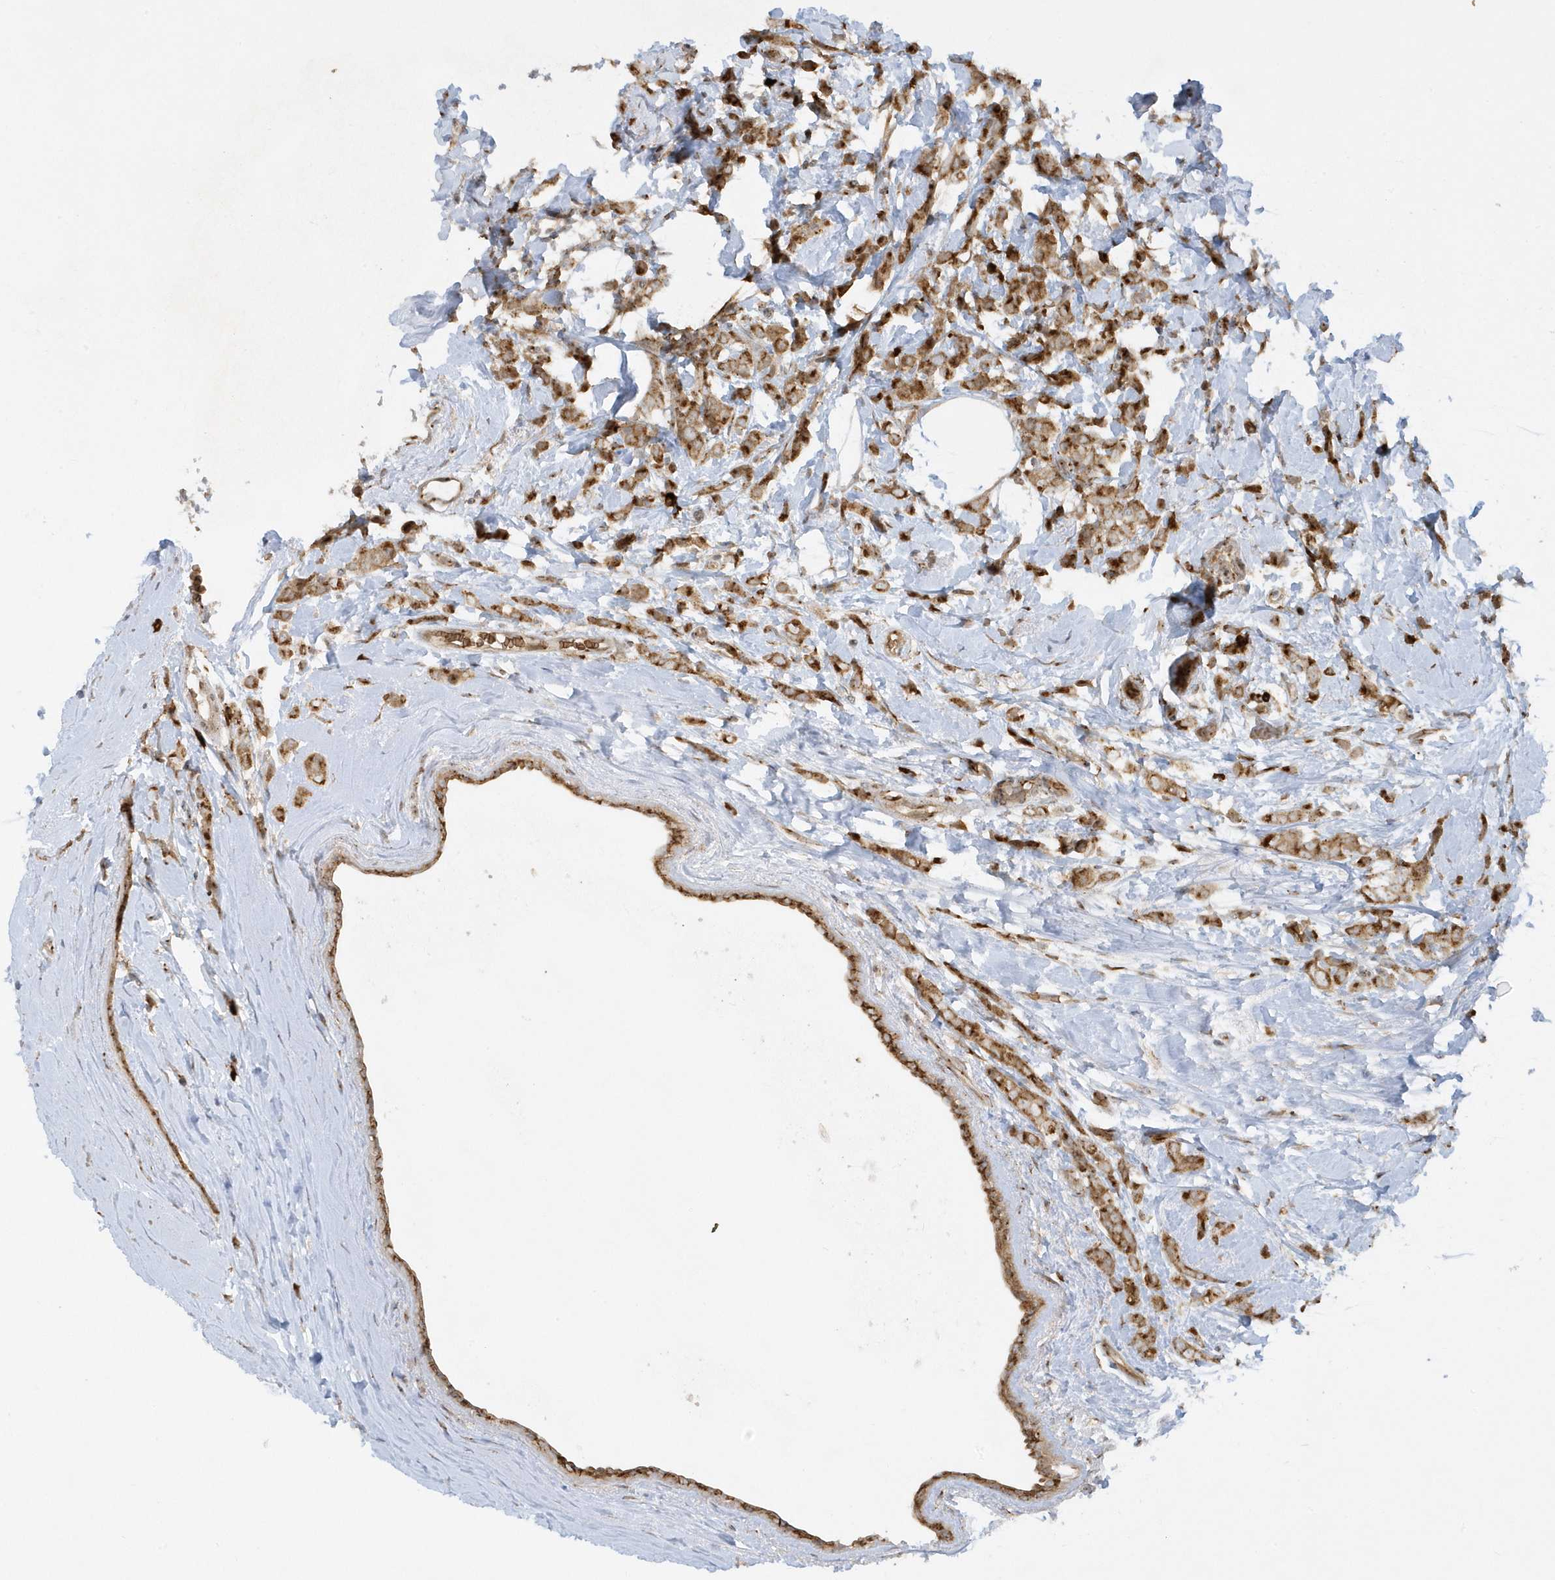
{"staining": {"intensity": "moderate", "quantity": ">75%", "location": "cytoplasmic/membranous"}, "tissue": "breast cancer", "cell_type": "Tumor cells", "image_type": "cancer", "snomed": [{"axis": "morphology", "description": "Lobular carcinoma"}, {"axis": "topography", "description": "Breast"}], "caption": "Immunohistochemical staining of human breast cancer (lobular carcinoma) reveals medium levels of moderate cytoplasmic/membranous expression in about >75% of tumor cells.", "gene": "RPP40", "patient": {"sex": "female", "age": 47}}